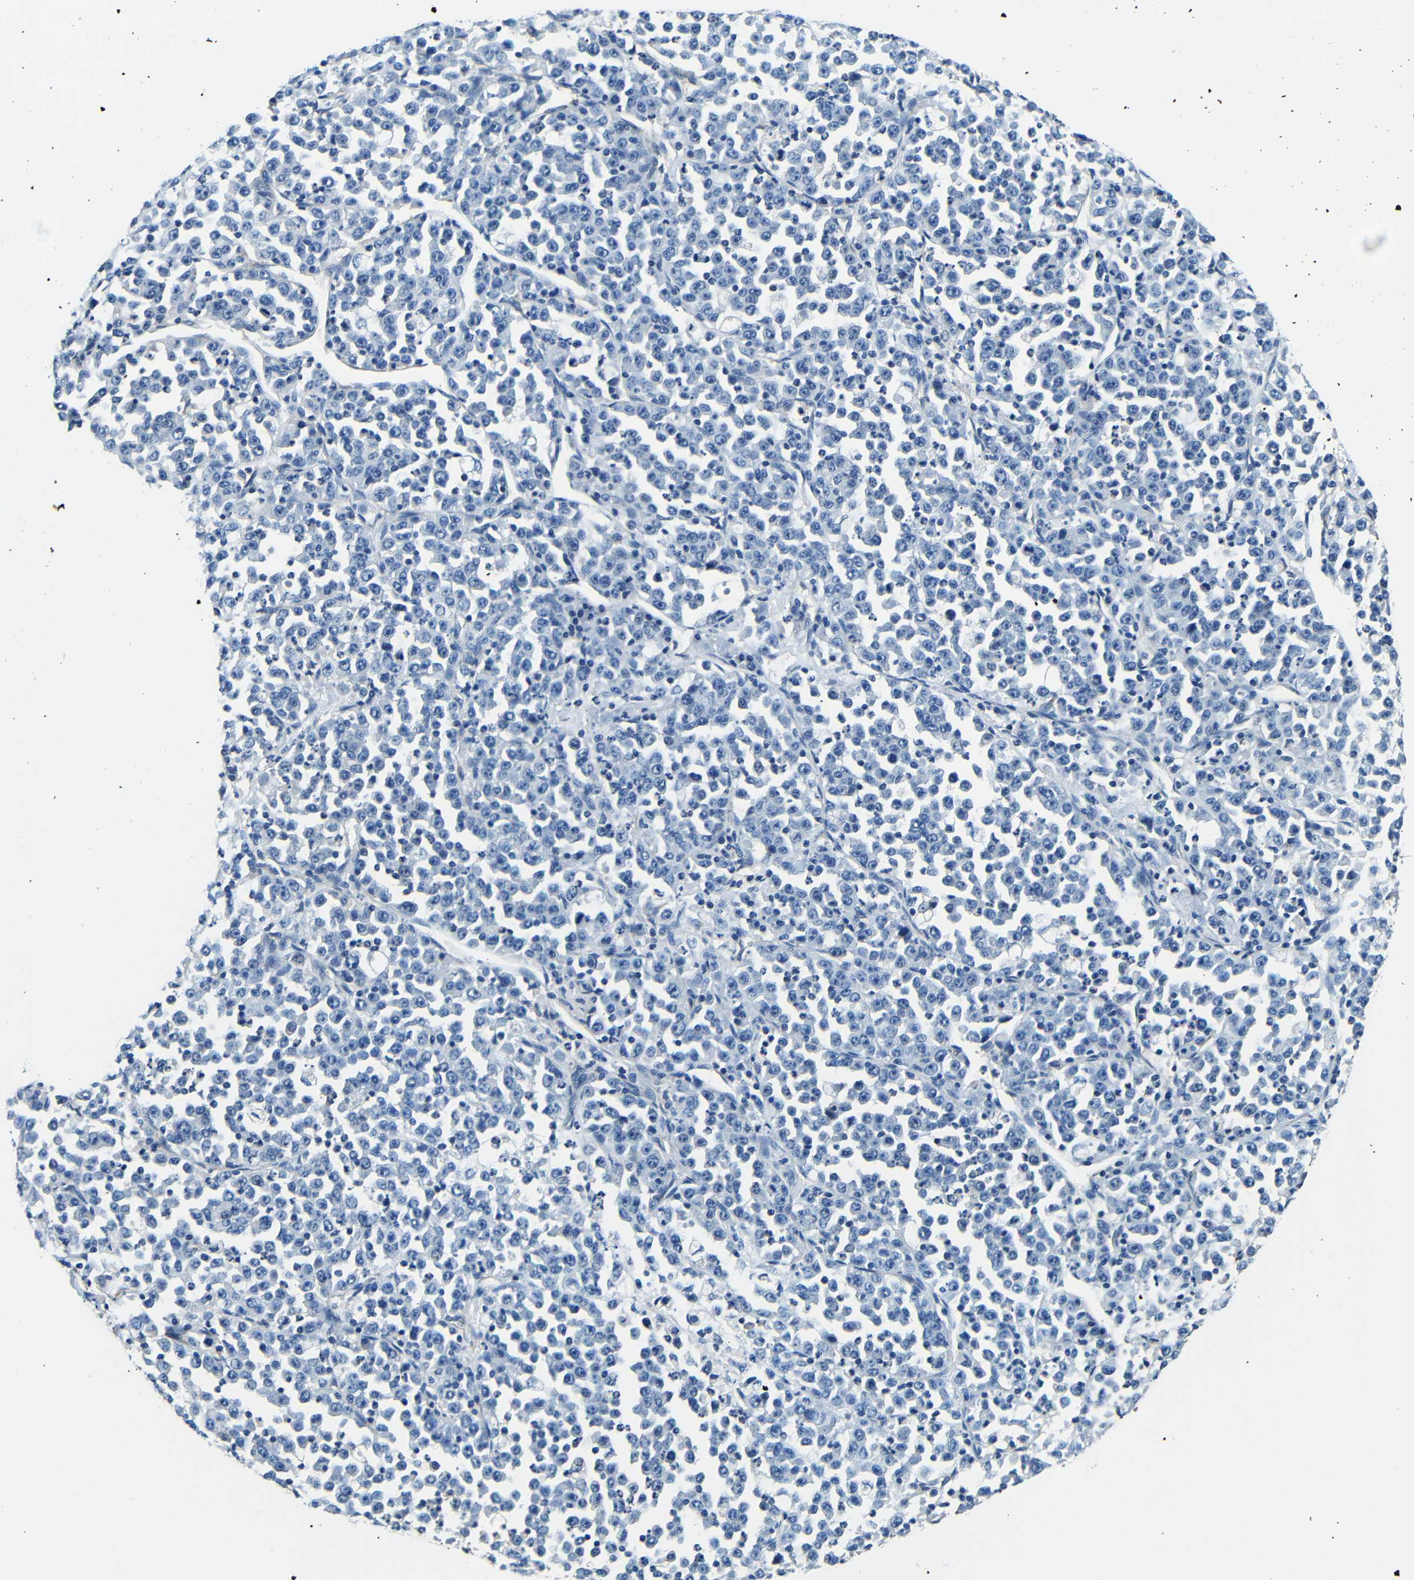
{"staining": {"intensity": "negative", "quantity": "none", "location": "none"}, "tissue": "stomach cancer", "cell_type": "Tumor cells", "image_type": "cancer", "snomed": [{"axis": "morphology", "description": "Normal tissue, NOS"}, {"axis": "morphology", "description": "Adenocarcinoma, NOS"}, {"axis": "topography", "description": "Stomach, upper"}, {"axis": "topography", "description": "Stomach"}], "caption": "The micrograph displays no significant positivity in tumor cells of adenocarcinoma (stomach).", "gene": "ADAP1", "patient": {"sex": "male", "age": 59}}